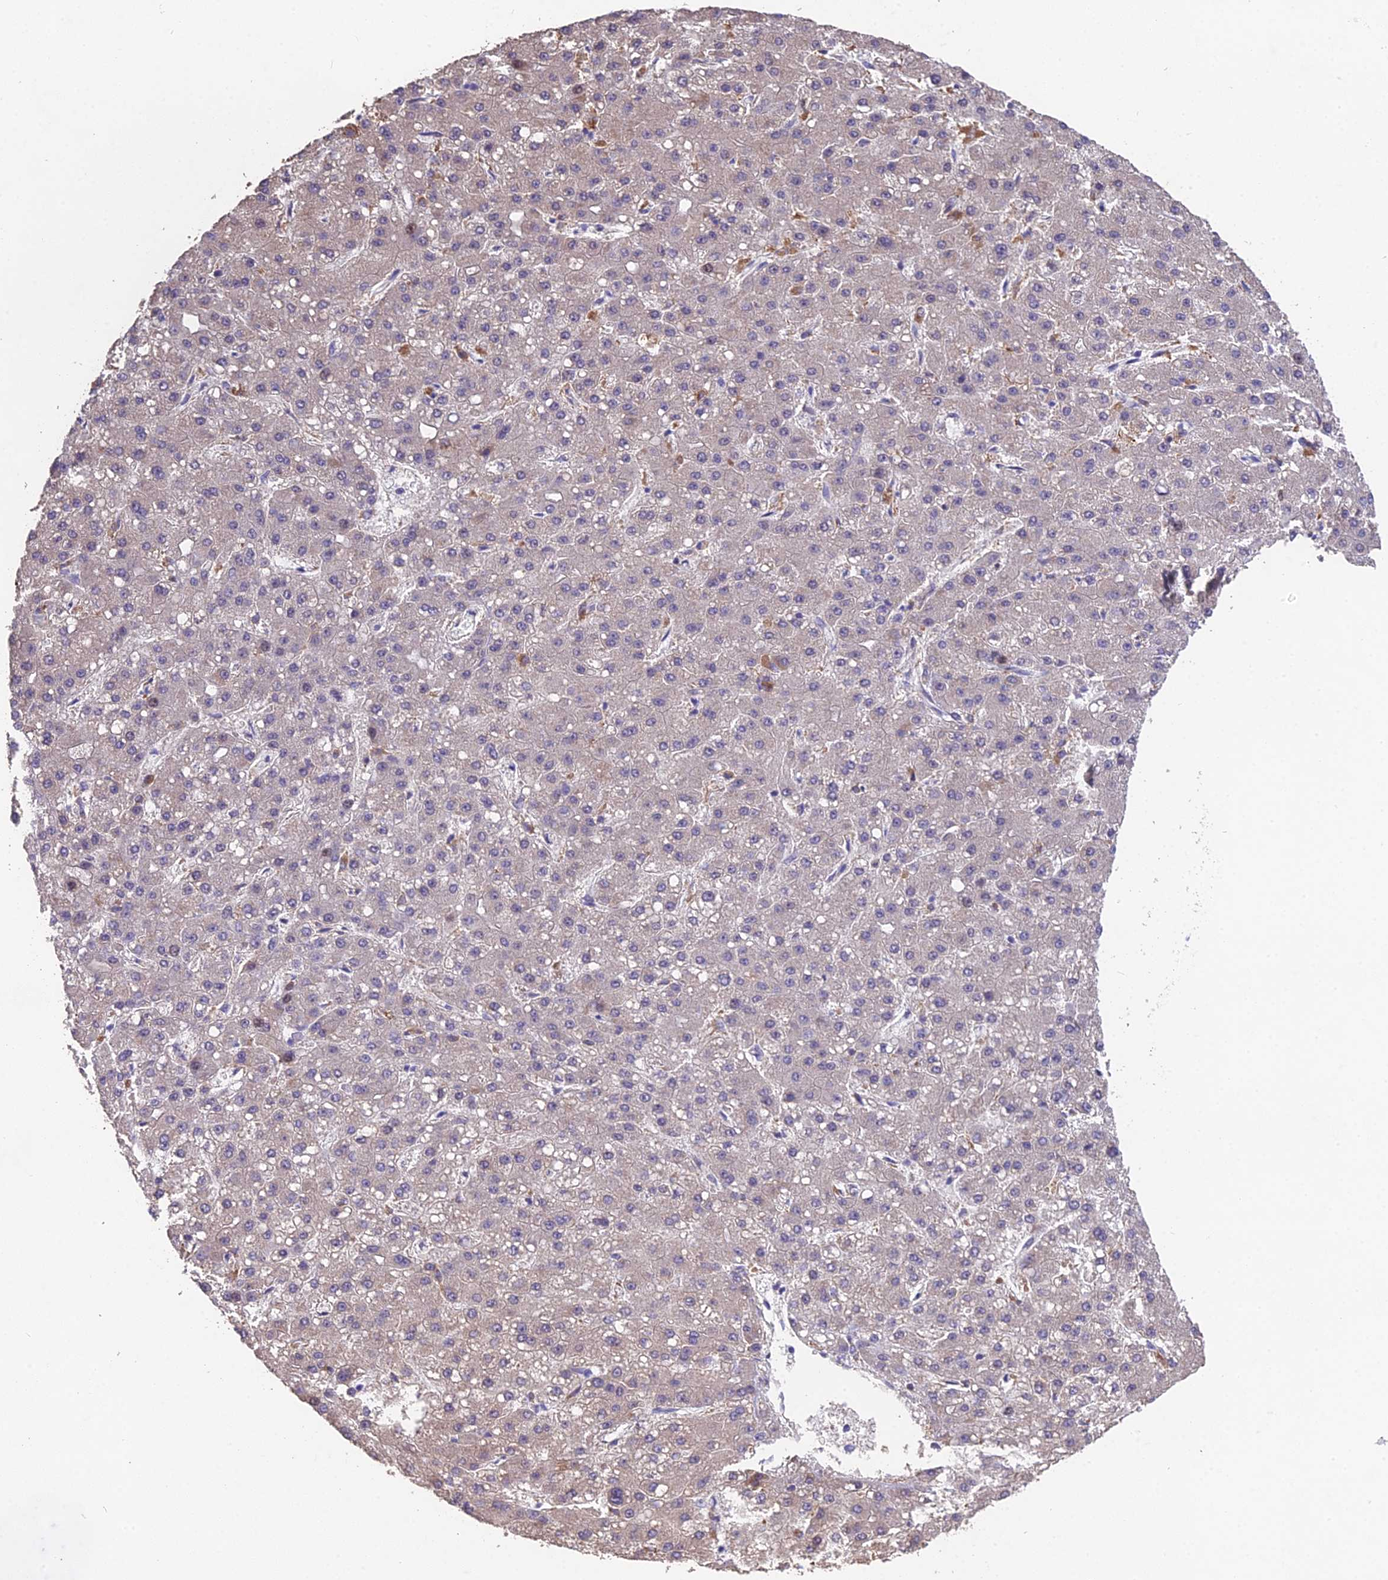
{"staining": {"intensity": "weak", "quantity": "<25%", "location": "cytoplasmic/membranous"}, "tissue": "liver cancer", "cell_type": "Tumor cells", "image_type": "cancer", "snomed": [{"axis": "morphology", "description": "Carcinoma, Hepatocellular, NOS"}, {"axis": "topography", "description": "Liver"}], "caption": "Liver hepatocellular carcinoma was stained to show a protein in brown. There is no significant staining in tumor cells.", "gene": "PUS10", "patient": {"sex": "male", "age": 67}}